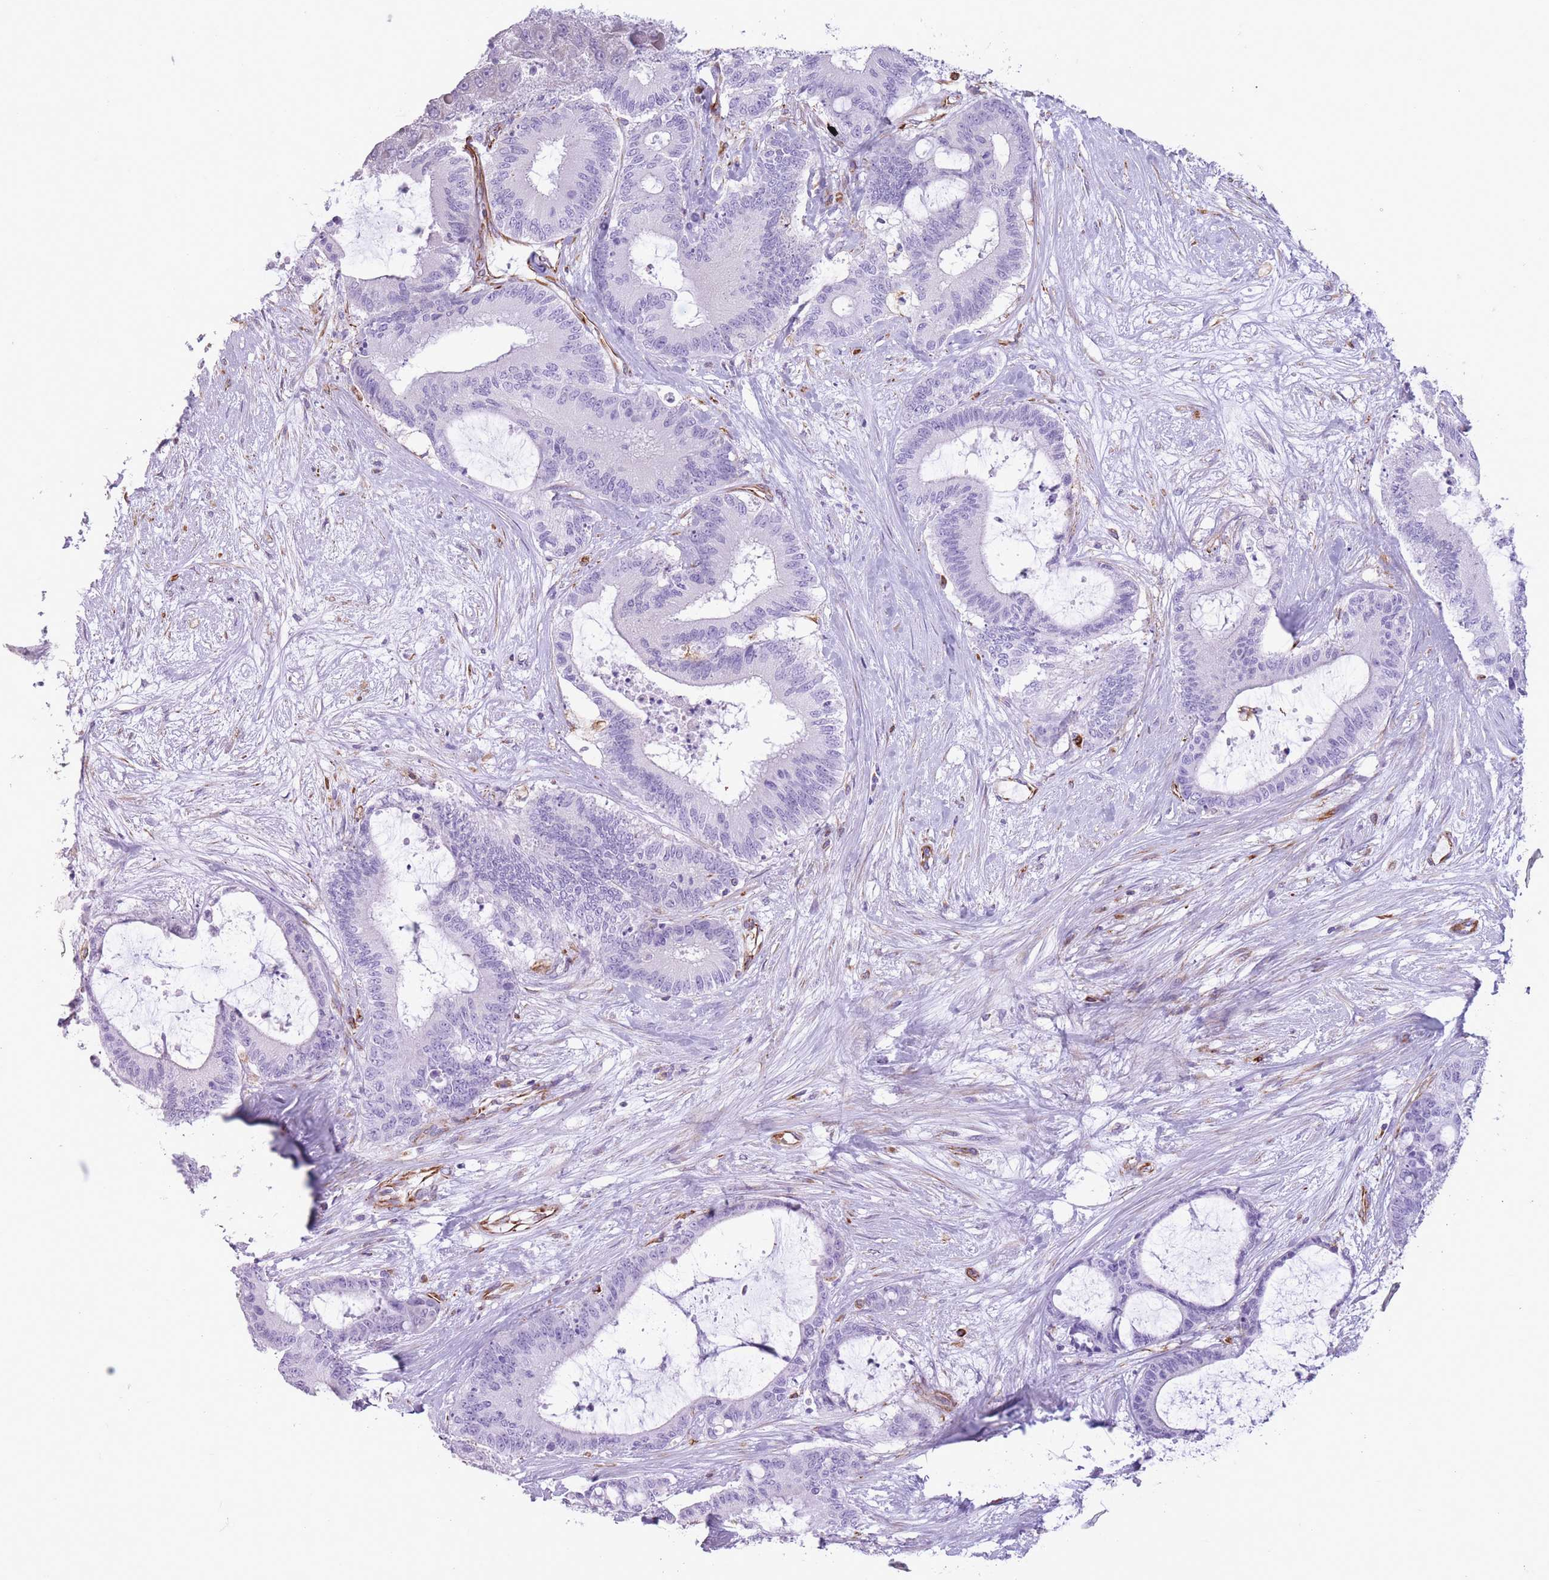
{"staining": {"intensity": "negative", "quantity": "none", "location": "none"}, "tissue": "liver cancer", "cell_type": "Tumor cells", "image_type": "cancer", "snomed": [{"axis": "morphology", "description": "Normal tissue, NOS"}, {"axis": "morphology", "description": "Cholangiocarcinoma"}, {"axis": "topography", "description": "Liver"}, {"axis": "topography", "description": "Peripheral nerve tissue"}], "caption": "A micrograph of human liver cholangiocarcinoma is negative for staining in tumor cells.", "gene": "PTCD1", "patient": {"sex": "female", "age": 73}}